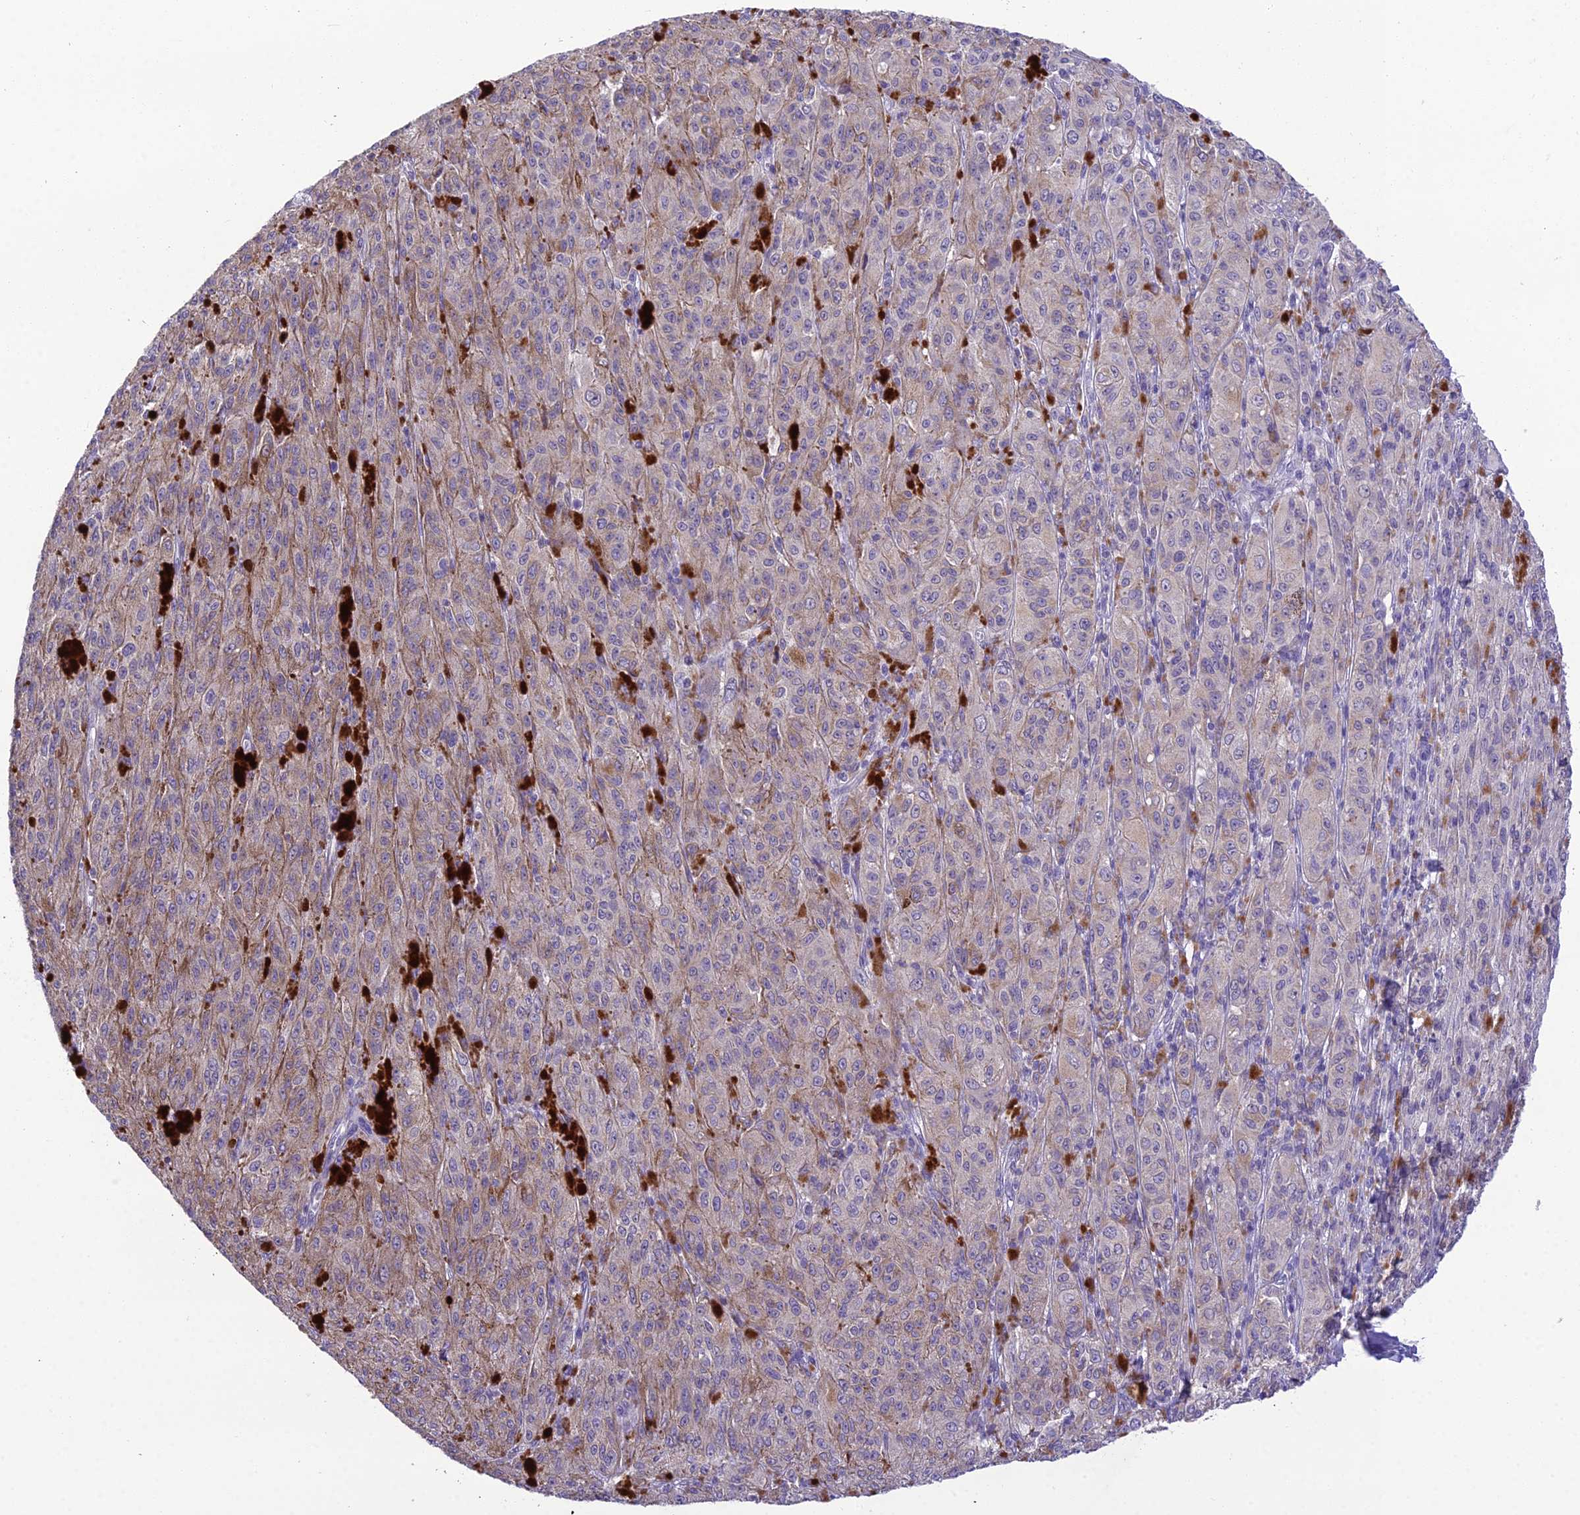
{"staining": {"intensity": "weak", "quantity": "<25%", "location": "cytoplasmic/membranous"}, "tissue": "melanoma", "cell_type": "Tumor cells", "image_type": "cancer", "snomed": [{"axis": "morphology", "description": "Malignant melanoma, NOS"}, {"axis": "topography", "description": "Skin"}], "caption": "This is an IHC image of melanoma. There is no expression in tumor cells.", "gene": "MIIP", "patient": {"sex": "female", "age": 52}}